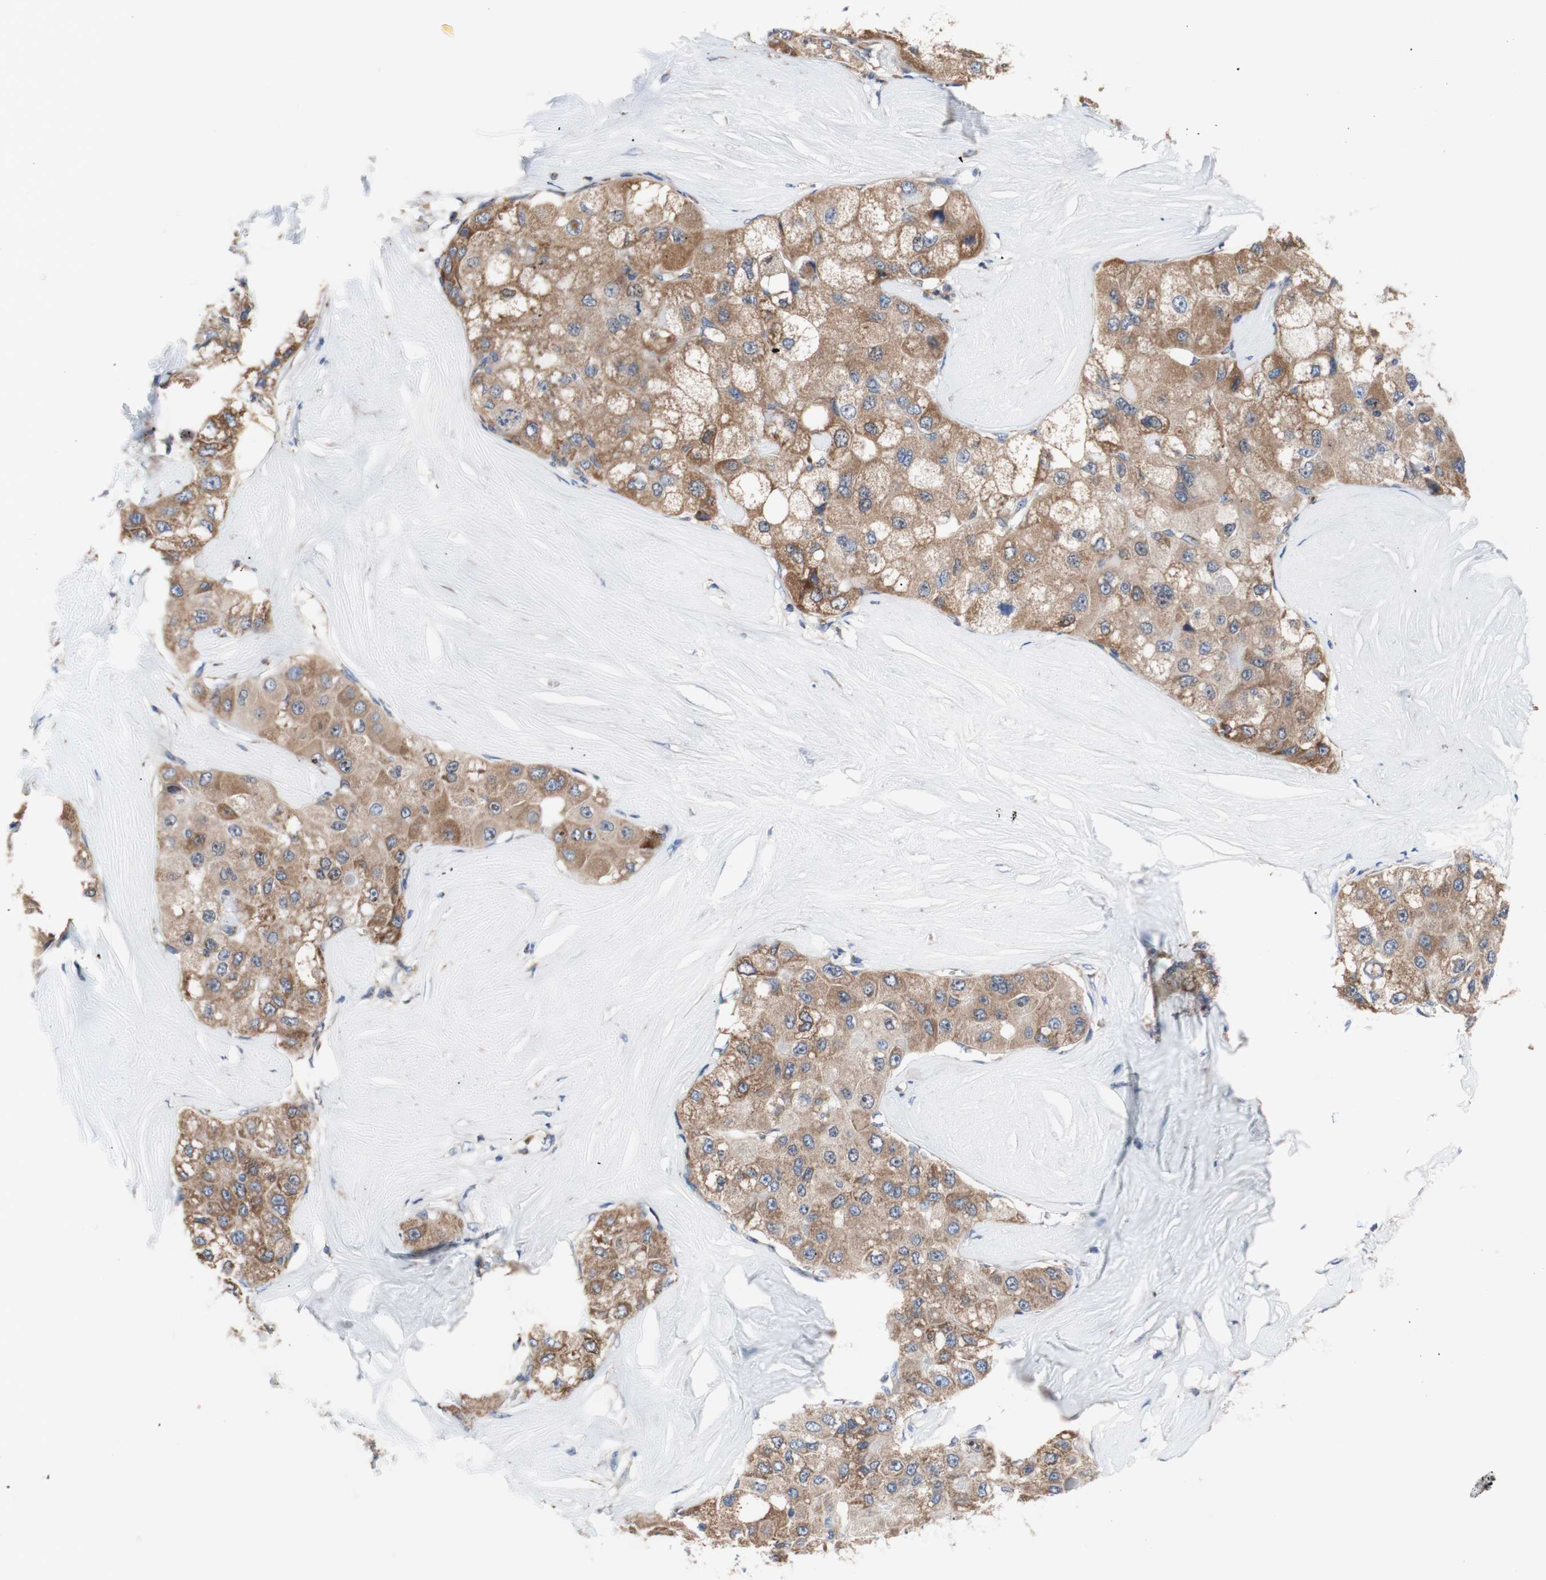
{"staining": {"intensity": "moderate", "quantity": ">75%", "location": "cytoplasmic/membranous"}, "tissue": "liver cancer", "cell_type": "Tumor cells", "image_type": "cancer", "snomed": [{"axis": "morphology", "description": "Carcinoma, Hepatocellular, NOS"}, {"axis": "topography", "description": "Liver"}], "caption": "Moderate cytoplasmic/membranous positivity for a protein is present in about >75% of tumor cells of liver hepatocellular carcinoma using IHC.", "gene": "FMR1", "patient": {"sex": "male", "age": 80}}